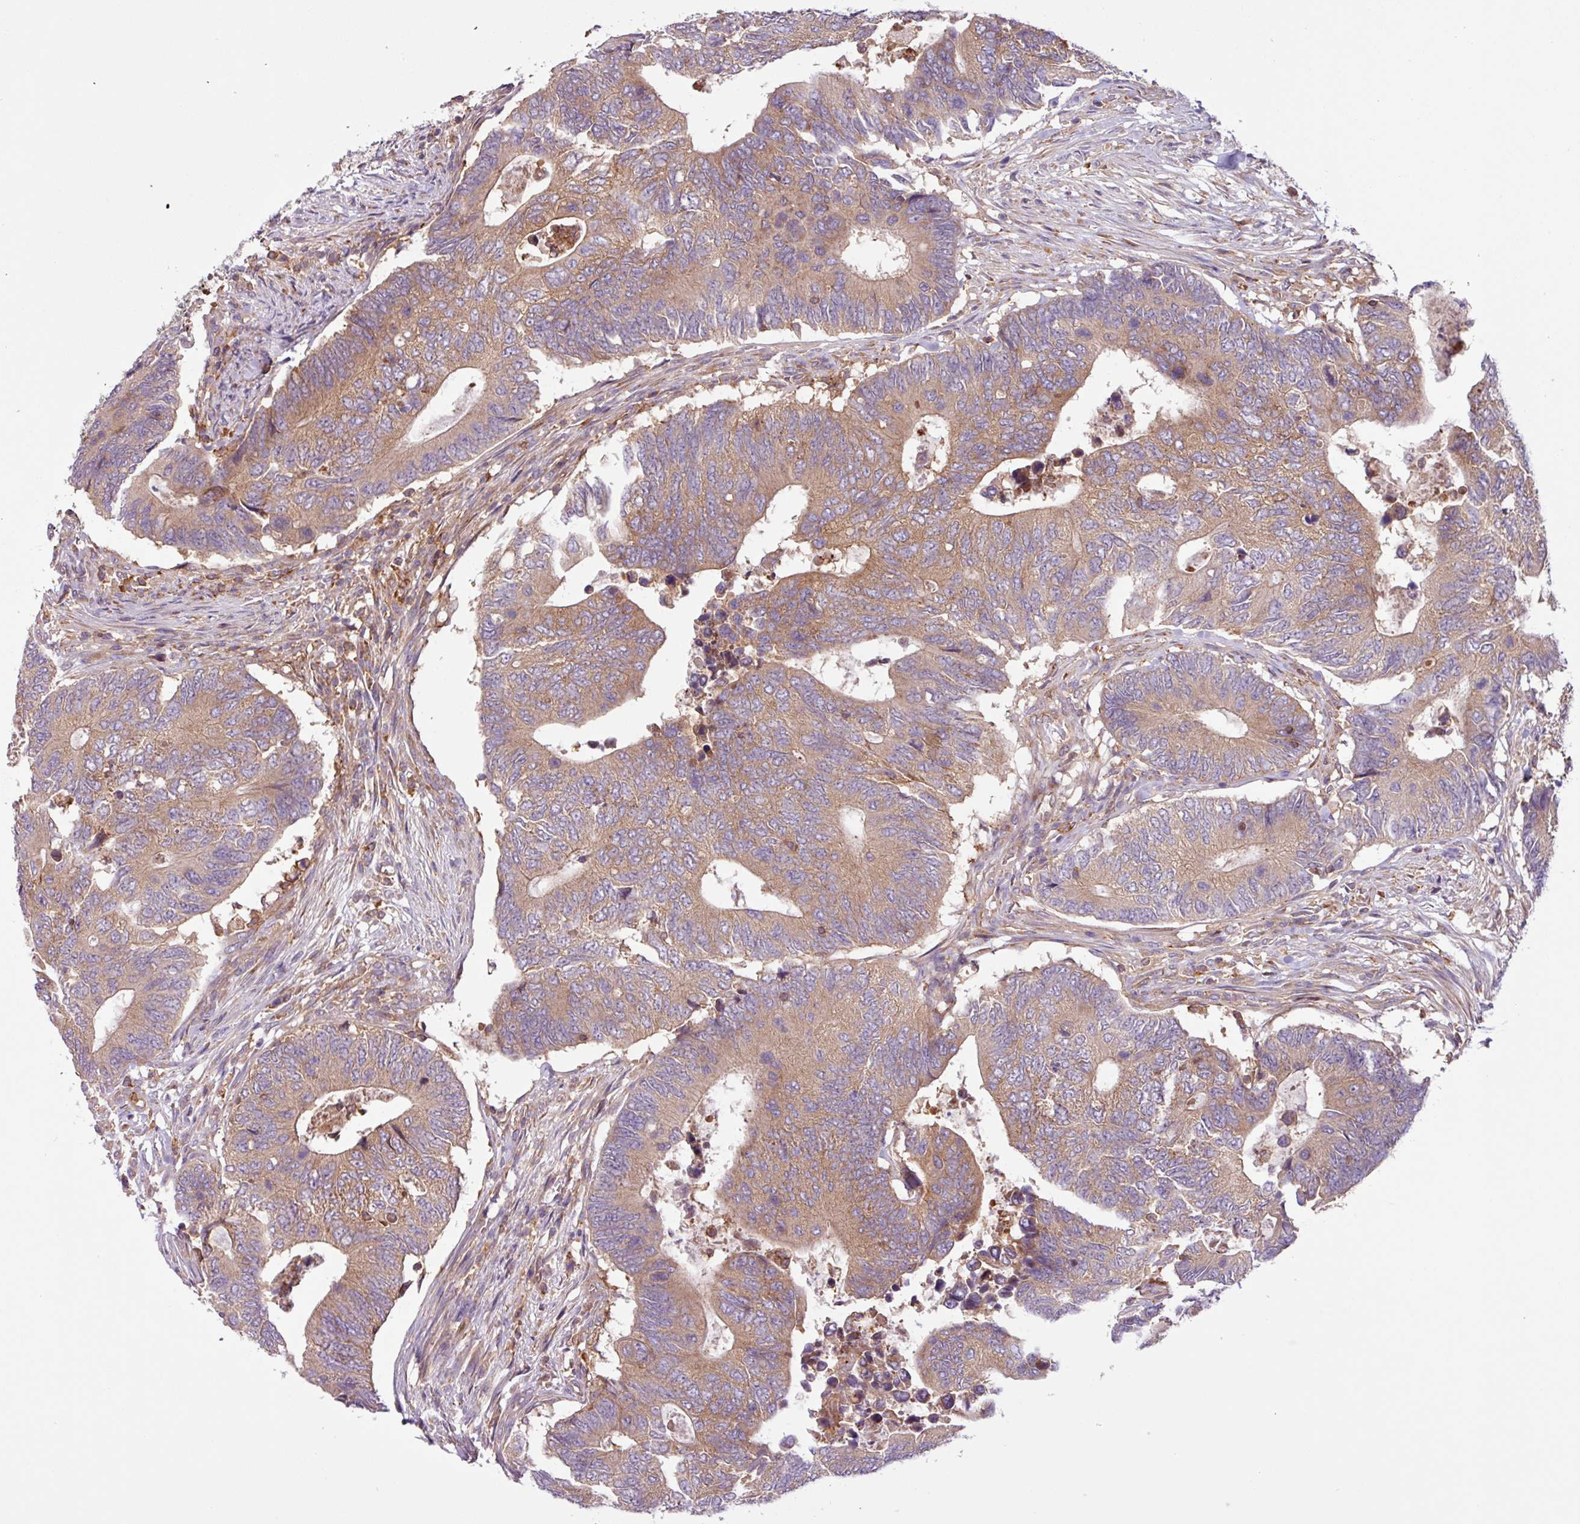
{"staining": {"intensity": "moderate", "quantity": ">75%", "location": "cytoplasmic/membranous"}, "tissue": "colorectal cancer", "cell_type": "Tumor cells", "image_type": "cancer", "snomed": [{"axis": "morphology", "description": "Adenocarcinoma, NOS"}, {"axis": "topography", "description": "Colon"}], "caption": "Immunohistochemistry (DAB (3,3'-diaminobenzidine)) staining of human colorectal cancer (adenocarcinoma) demonstrates moderate cytoplasmic/membranous protein expression in approximately >75% of tumor cells. The staining was performed using DAB to visualize the protein expression in brown, while the nuclei were stained in blue with hematoxylin (Magnification: 20x).", "gene": "ACTR3", "patient": {"sex": "male", "age": 87}}